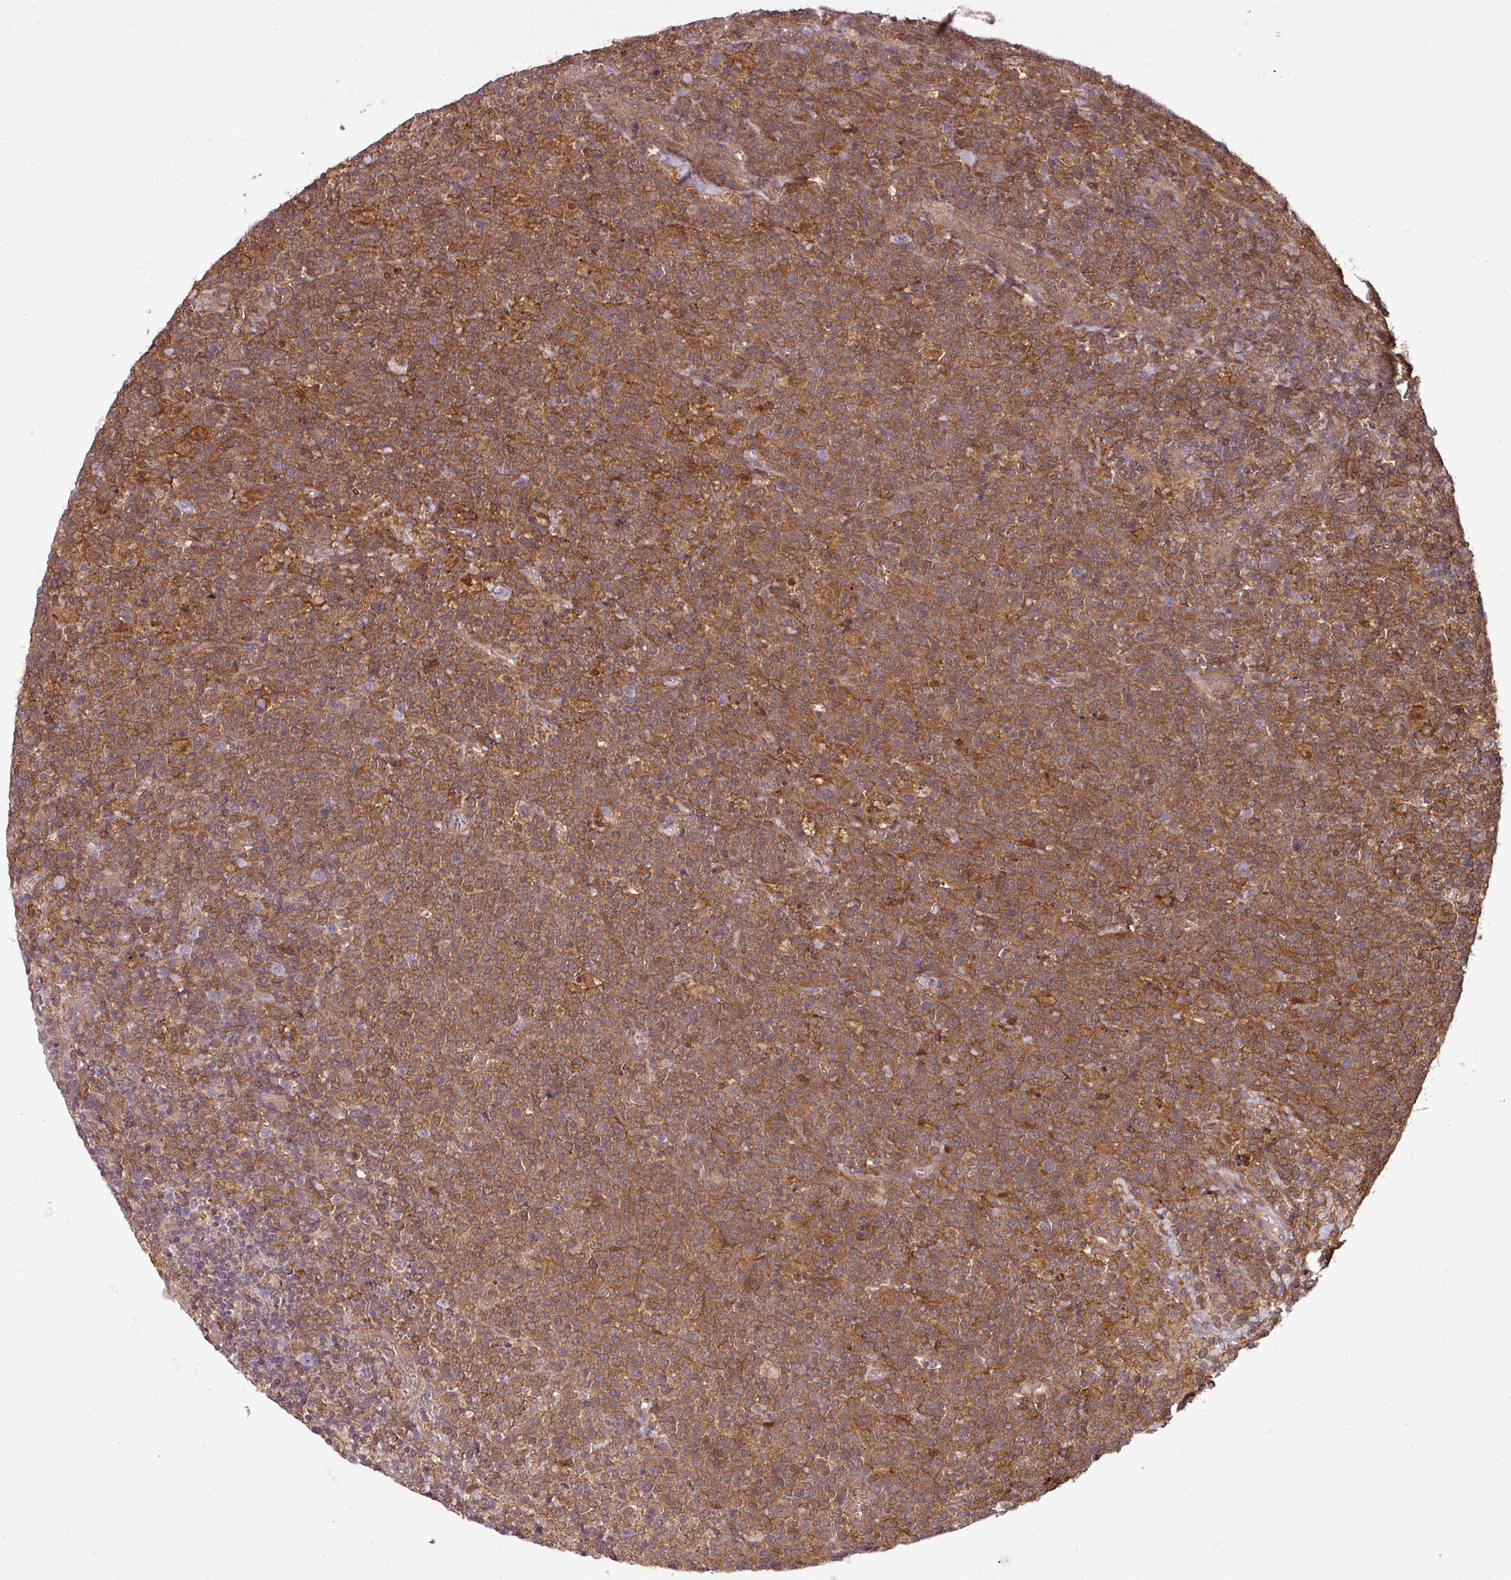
{"staining": {"intensity": "moderate", "quantity": ">75%", "location": "cytoplasmic/membranous"}, "tissue": "lymphoma", "cell_type": "Tumor cells", "image_type": "cancer", "snomed": [{"axis": "morphology", "description": "Malignant lymphoma, non-Hodgkin's type, High grade"}, {"axis": "topography", "description": "Lymph node"}], "caption": "A high-resolution histopathology image shows immunohistochemistry (IHC) staining of malignant lymphoma, non-Hodgkin's type (high-grade), which exhibits moderate cytoplasmic/membranous expression in about >75% of tumor cells.", "gene": "SH3BGRL", "patient": {"sex": "male", "age": 61}}